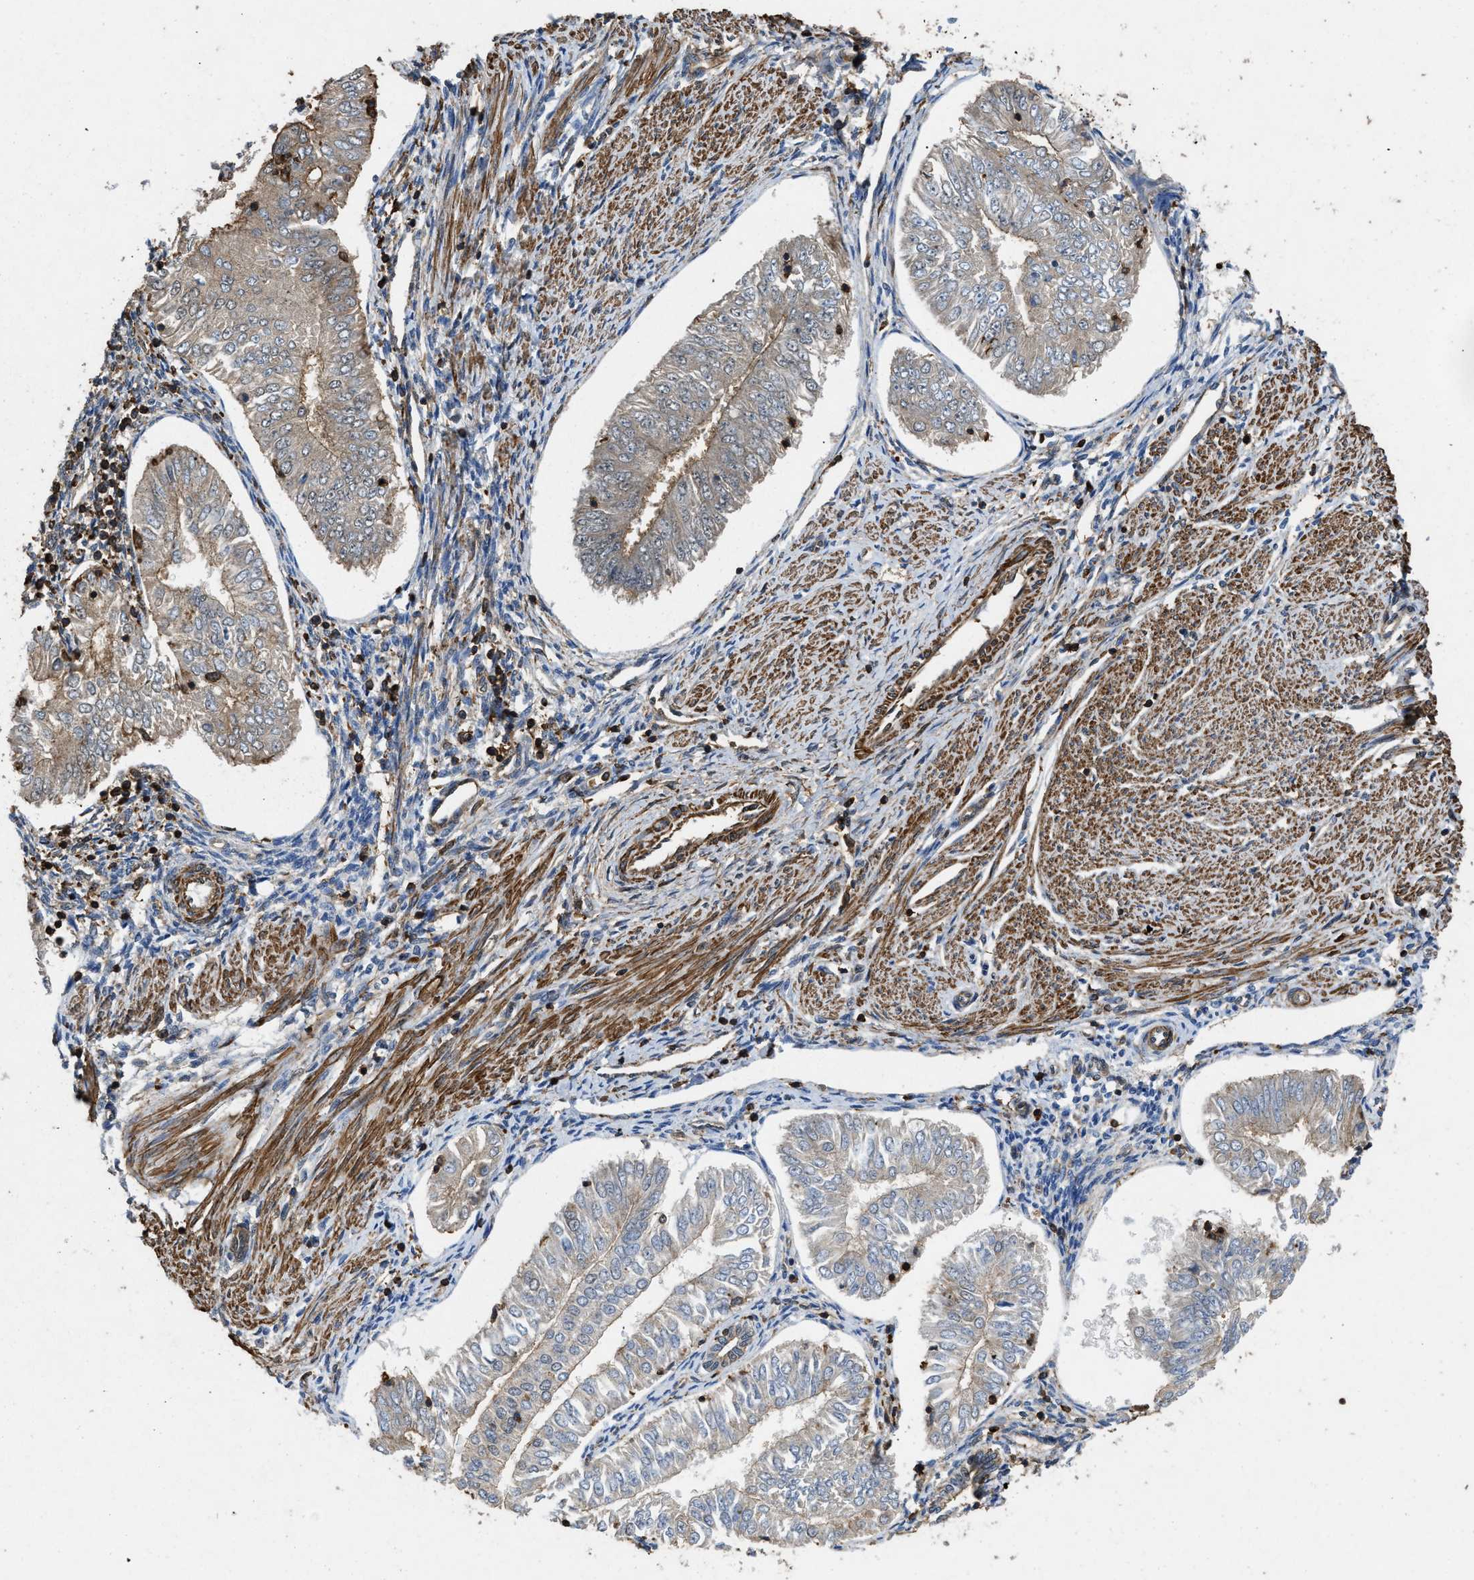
{"staining": {"intensity": "weak", "quantity": "<25%", "location": "cytoplasmic/membranous"}, "tissue": "endometrial cancer", "cell_type": "Tumor cells", "image_type": "cancer", "snomed": [{"axis": "morphology", "description": "Adenocarcinoma, NOS"}, {"axis": "topography", "description": "Endometrium"}], "caption": "Immunohistochemistry (IHC) photomicrograph of neoplastic tissue: endometrial cancer stained with DAB (3,3'-diaminobenzidine) shows no significant protein expression in tumor cells. Brightfield microscopy of immunohistochemistry stained with DAB (brown) and hematoxylin (blue), captured at high magnification.", "gene": "LINGO2", "patient": {"sex": "female", "age": 53}}